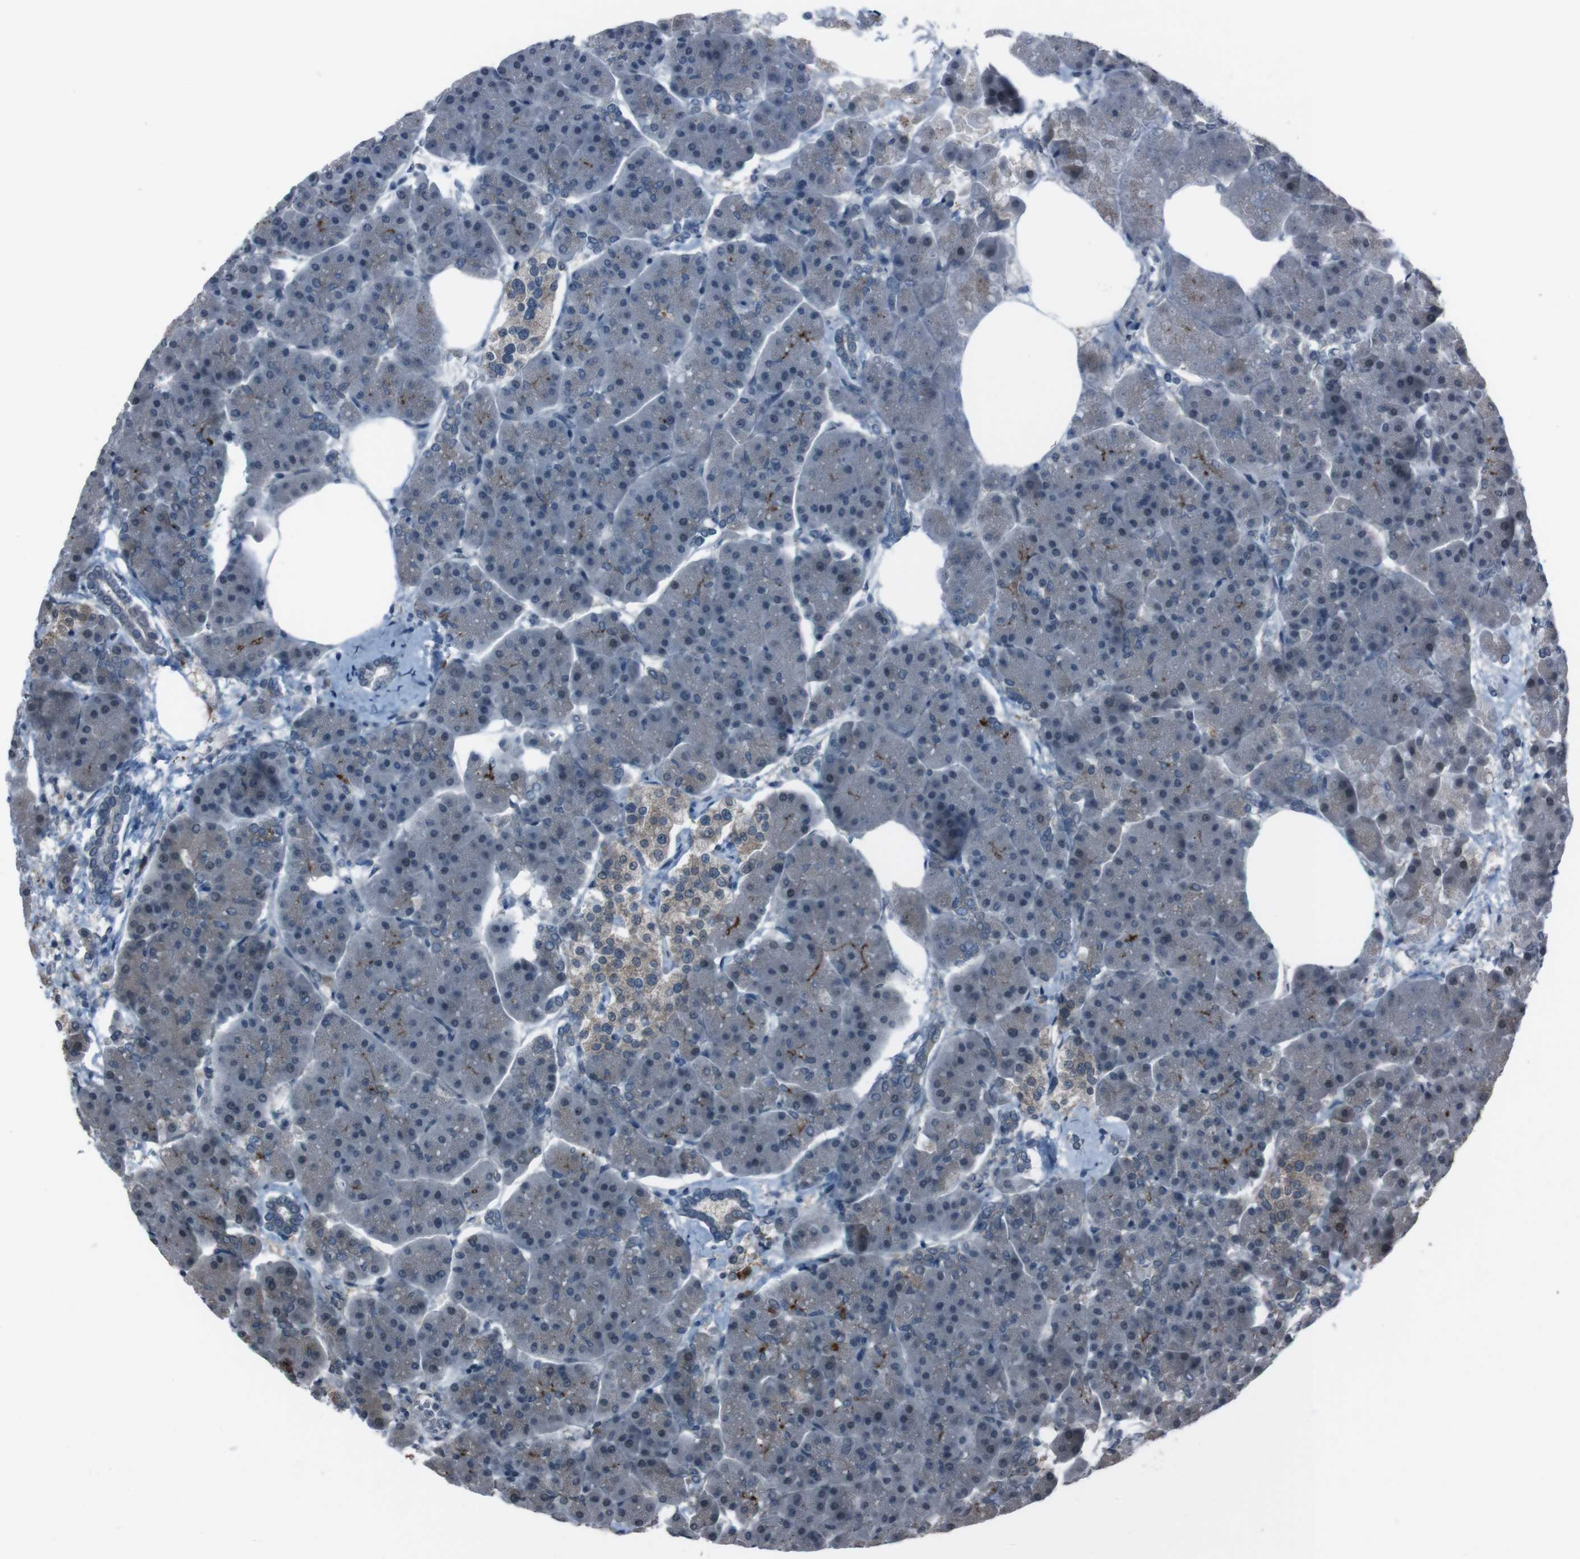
{"staining": {"intensity": "strong", "quantity": "<25%", "location": "cytoplasmic/membranous,nuclear"}, "tissue": "pancreas", "cell_type": "Exocrine glandular cells", "image_type": "normal", "snomed": [{"axis": "morphology", "description": "Normal tissue, NOS"}, {"axis": "topography", "description": "Pancreas"}], "caption": "Pancreas stained with immunohistochemistry reveals strong cytoplasmic/membranous,nuclear staining in approximately <25% of exocrine glandular cells. Immunohistochemistry stains the protein of interest in brown and the nuclei are stained blue.", "gene": "SS18L1", "patient": {"sex": "female", "age": 70}}